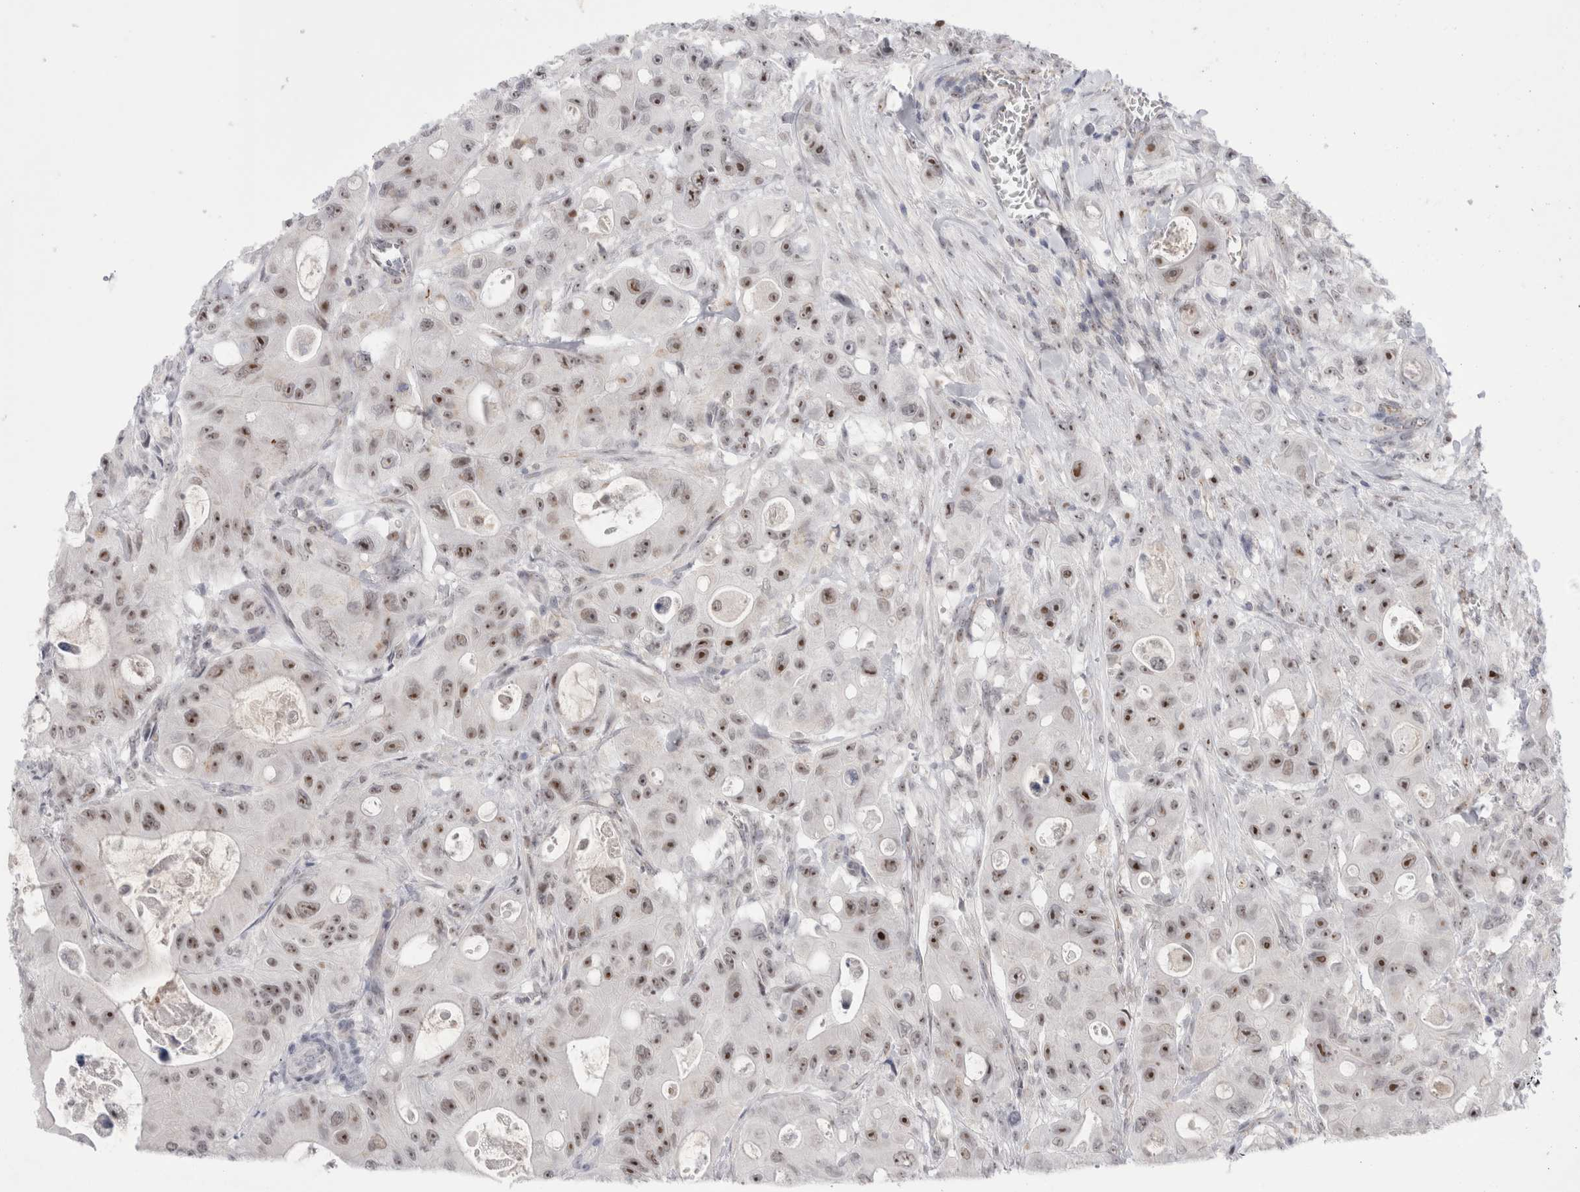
{"staining": {"intensity": "strong", "quantity": ">75%", "location": "nuclear"}, "tissue": "colorectal cancer", "cell_type": "Tumor cells", "image_type": "cancer", "snomed": [{"axis": "morphology", "description": "Adenocarcinoma, NOS"}, {"axis": "topography", "description": "Colon"}], "caption": "Protein positivity by immunohistochemistry (IHC) reveals strong nuclear positivity in about >75% of tumor cells in colorectal cancer (adenocarcinoma).", "gene": "CERS5", "patient": {"sex": "female", "age": 46}}